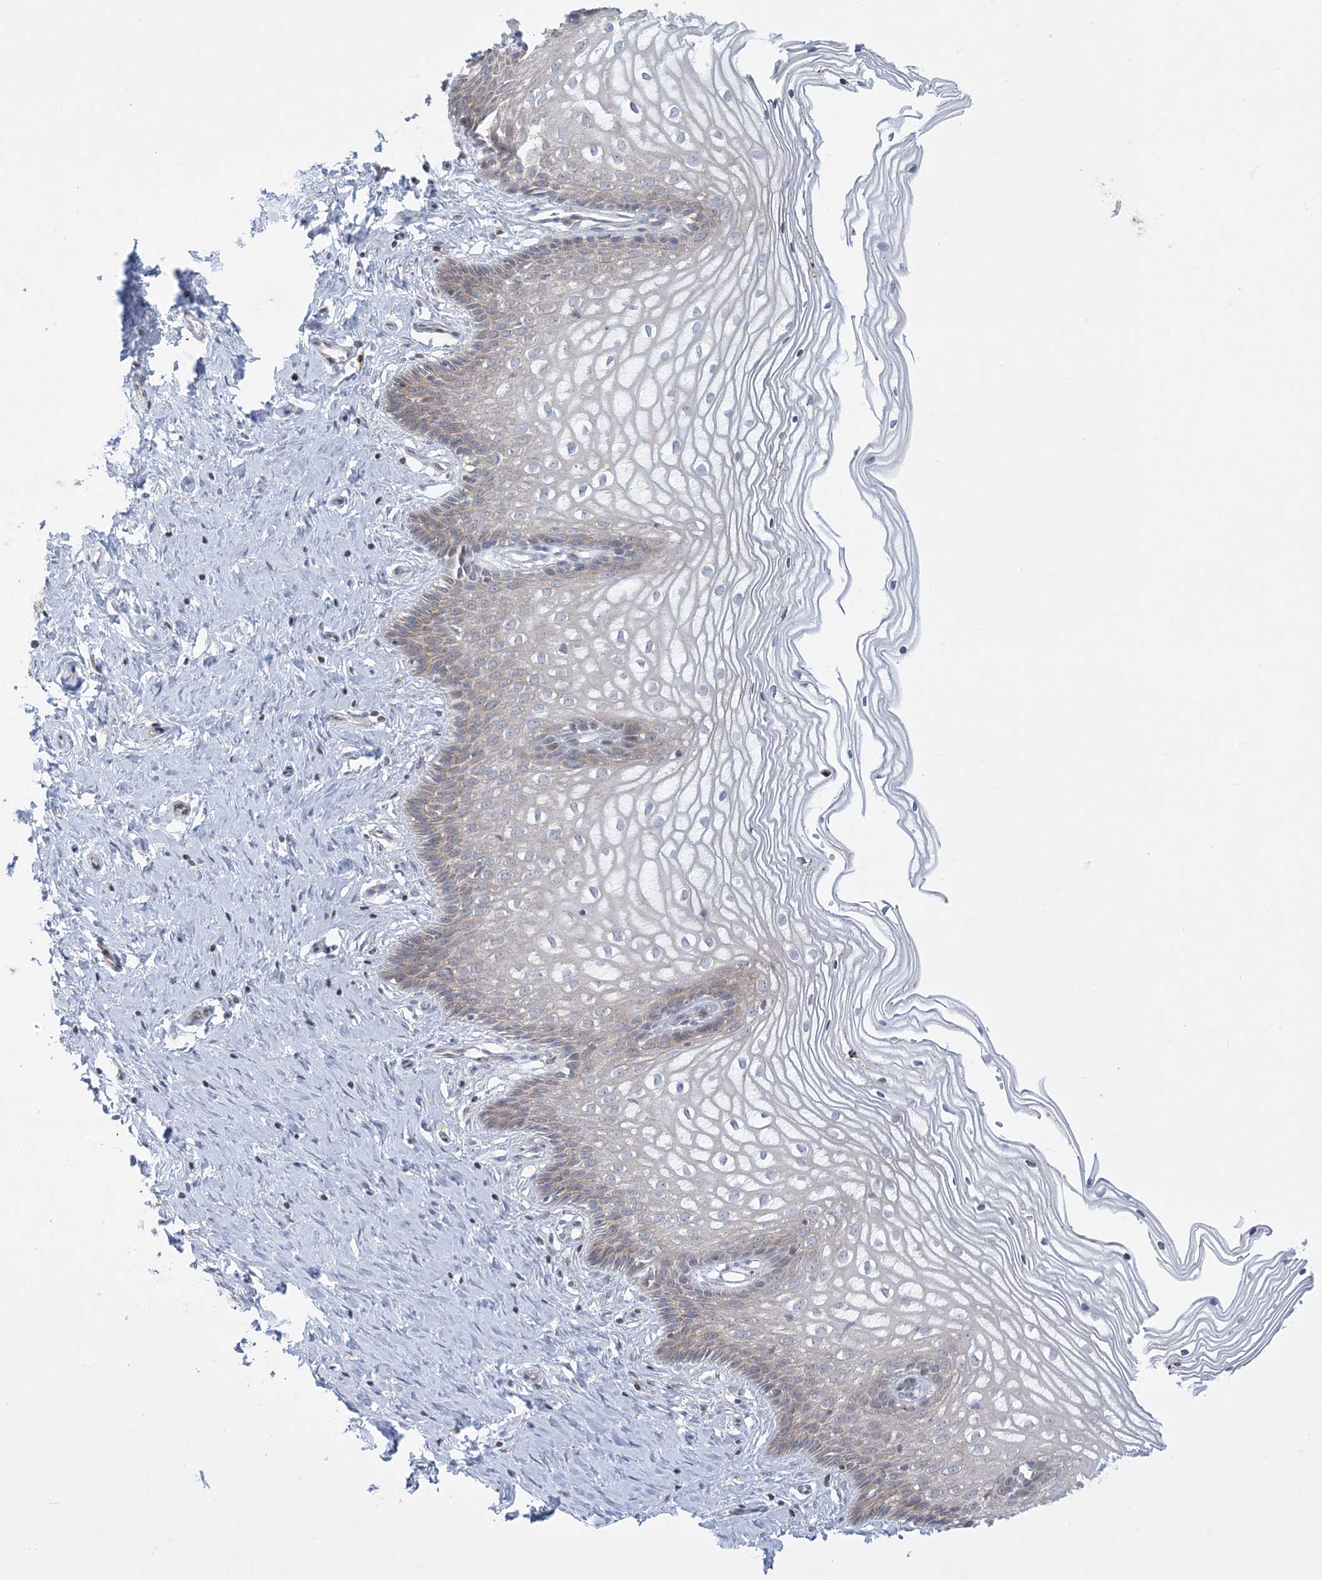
{"staining": {"intensity": "moderate", "quantity": "25%-75%", "location": "cytoplasmic/membranous"}, "tissue": "cervix", "cell_type": "Glandular cells", "image_type": "normal", "snomed": [{"axis": "morphology", "description": "Normal tissue, NOS"}, {"axis": "topography", "description": "Cervix"}], "caption": "Cervix stained with IHC demonstrates moderate cytoplasmic/membranous positivity in approximately 25%-75% of glandular cells.", "gene": "SLAMF9", "patient": {"sex": "female", "age": 33}}